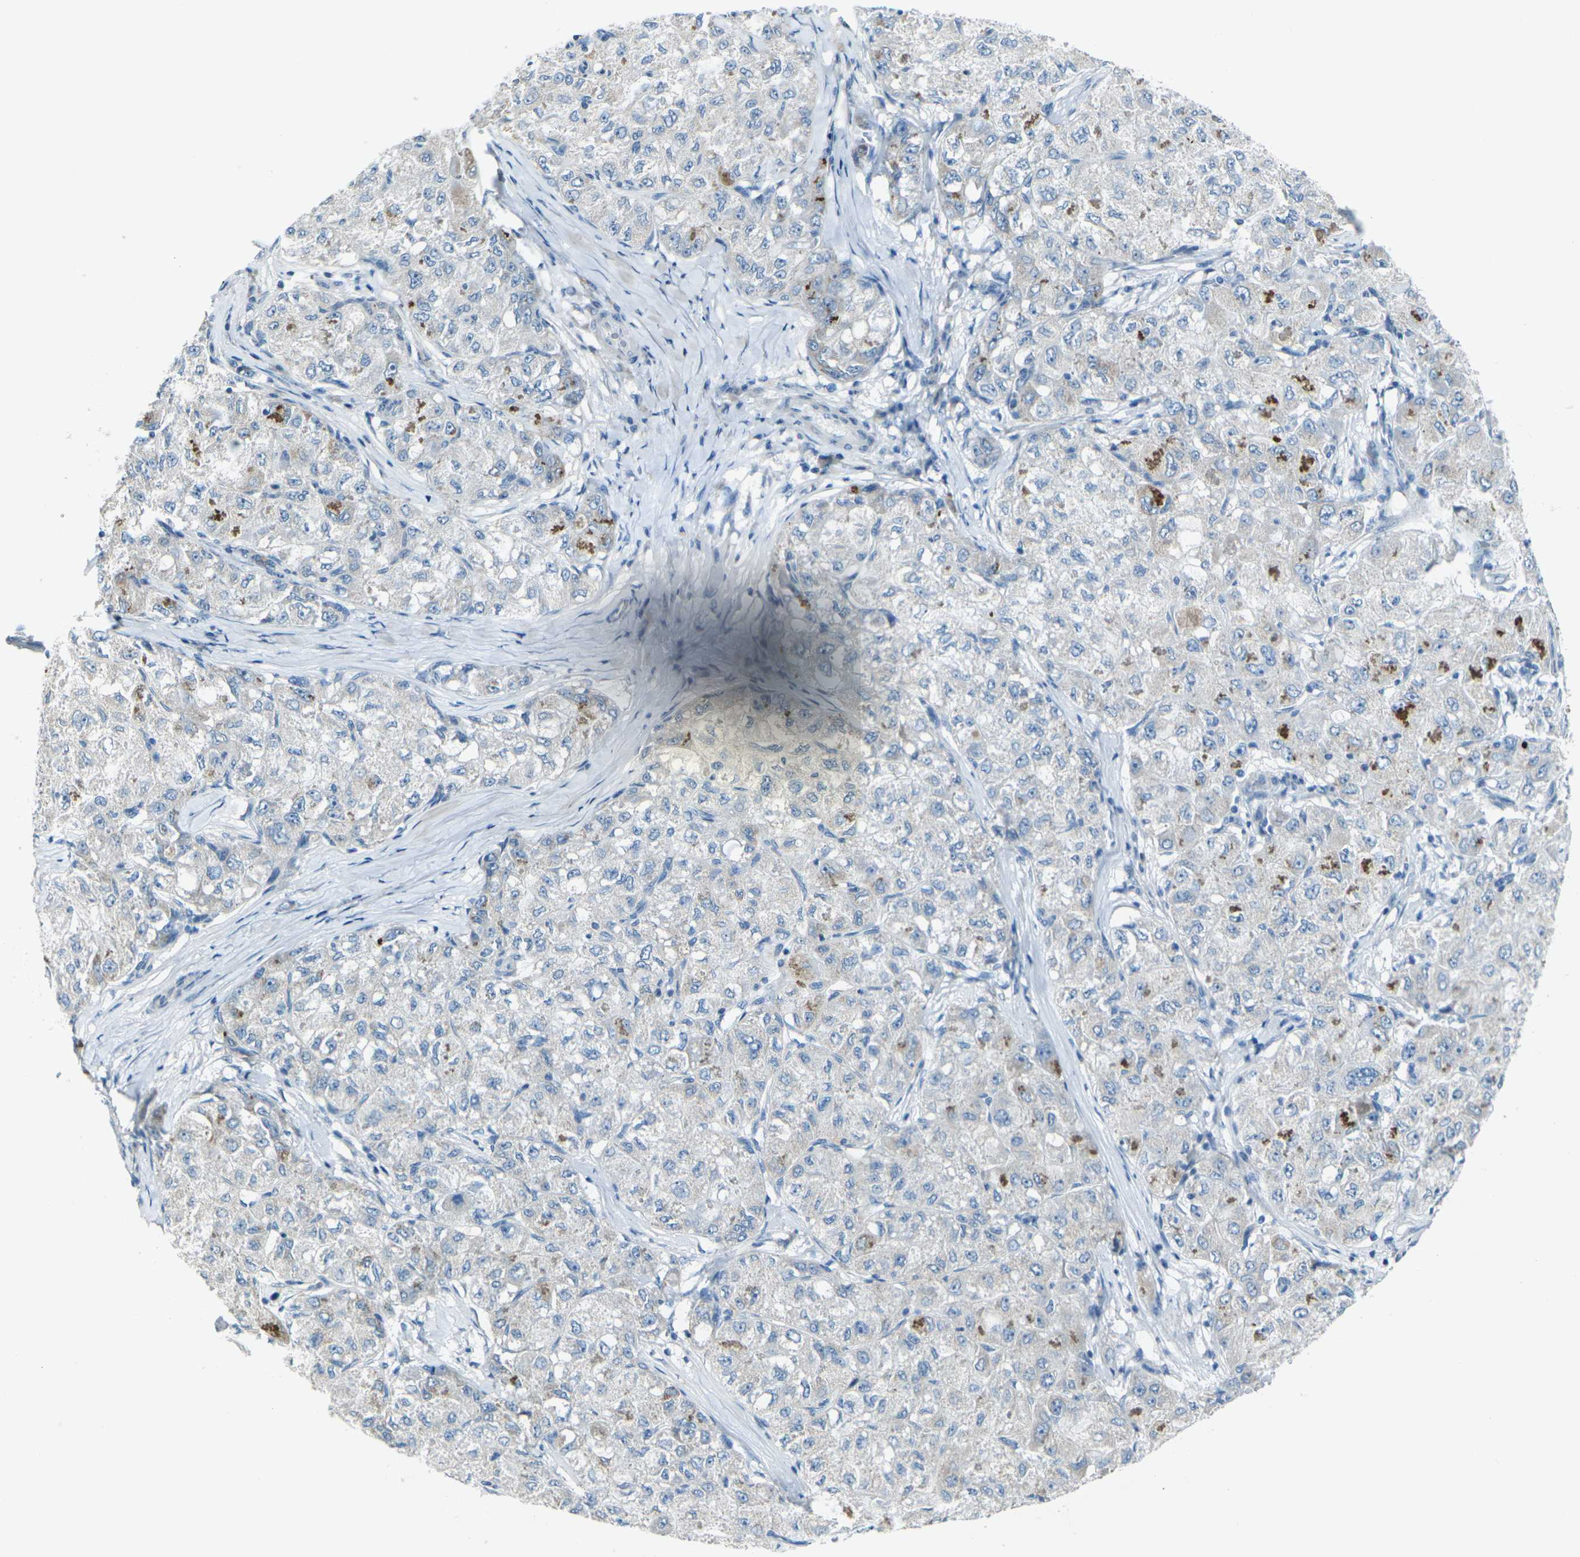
{"staining": {"intensity": "negative", "quantity": "none", "location": "none"}, "tissue": "liver cancer", "cell_type": "Tumor cells", "image_type": "cancer", "snomed": [{"axis": "morphology", "description": "Carcinoma, Hepatocellular, NOS"}, {"axis": "topography", "description": "Liver"}], "caption": "A high-resolution micrograph shows IHC staining of liver cancer (hepatocellular carcinoma), which exhibits no significant staining in tumor cells.", "gene": "ANKRD46", "patient": {"sex": "male", "age": 80}}